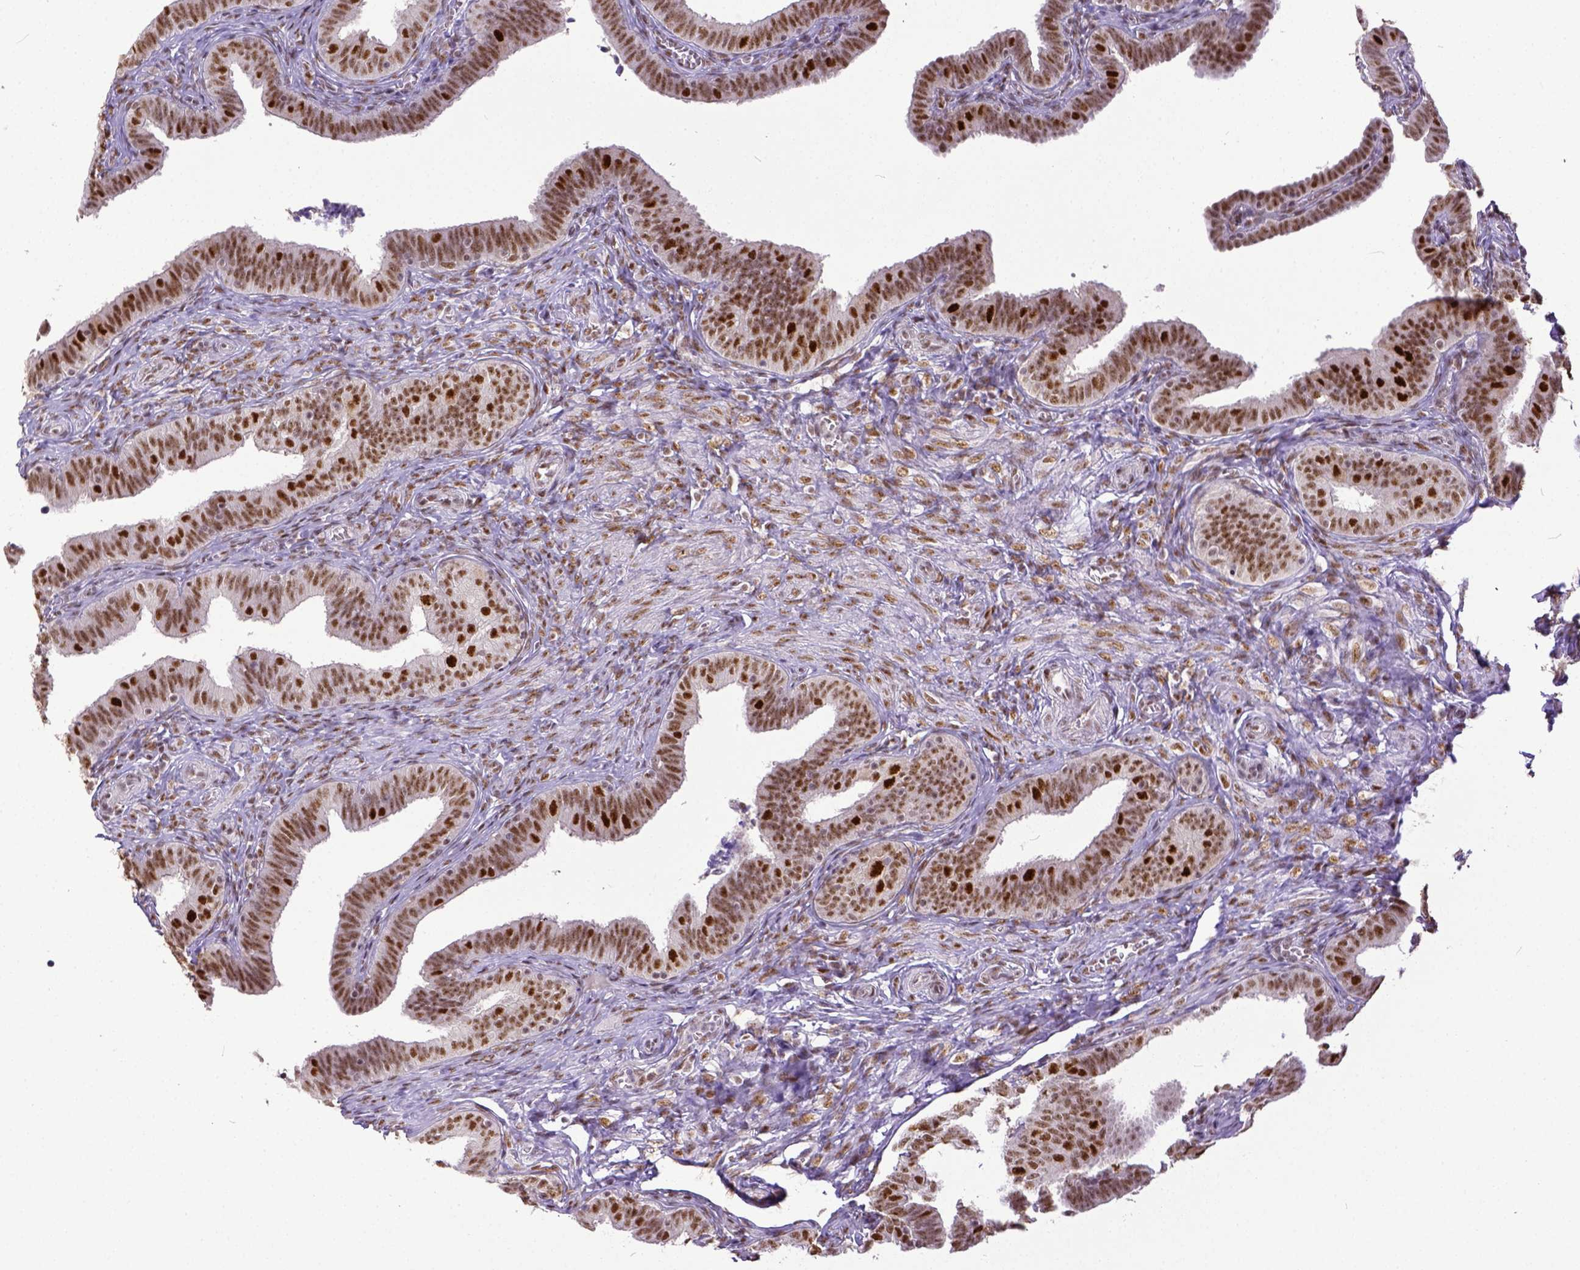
{"staining": {"intensity": "moderate", "quantity": ">75%", "location": "nuclear"}, "tissue": "fallopian tube", "cell_type": "Glandular cells", "image_type": "normal", "snomed": [{"axis": "morphology", "description": "Normal tissue, NOS"}, {"axis": "topography", "description": "Fallopian tube"}], "caption": "A medium amount of moderate nuclear staining is appreciated in about >75% of glandular cells in benign fallopian tube.", "gene": "ERCC1", "patient": {"sex": "female", "age": 25}}